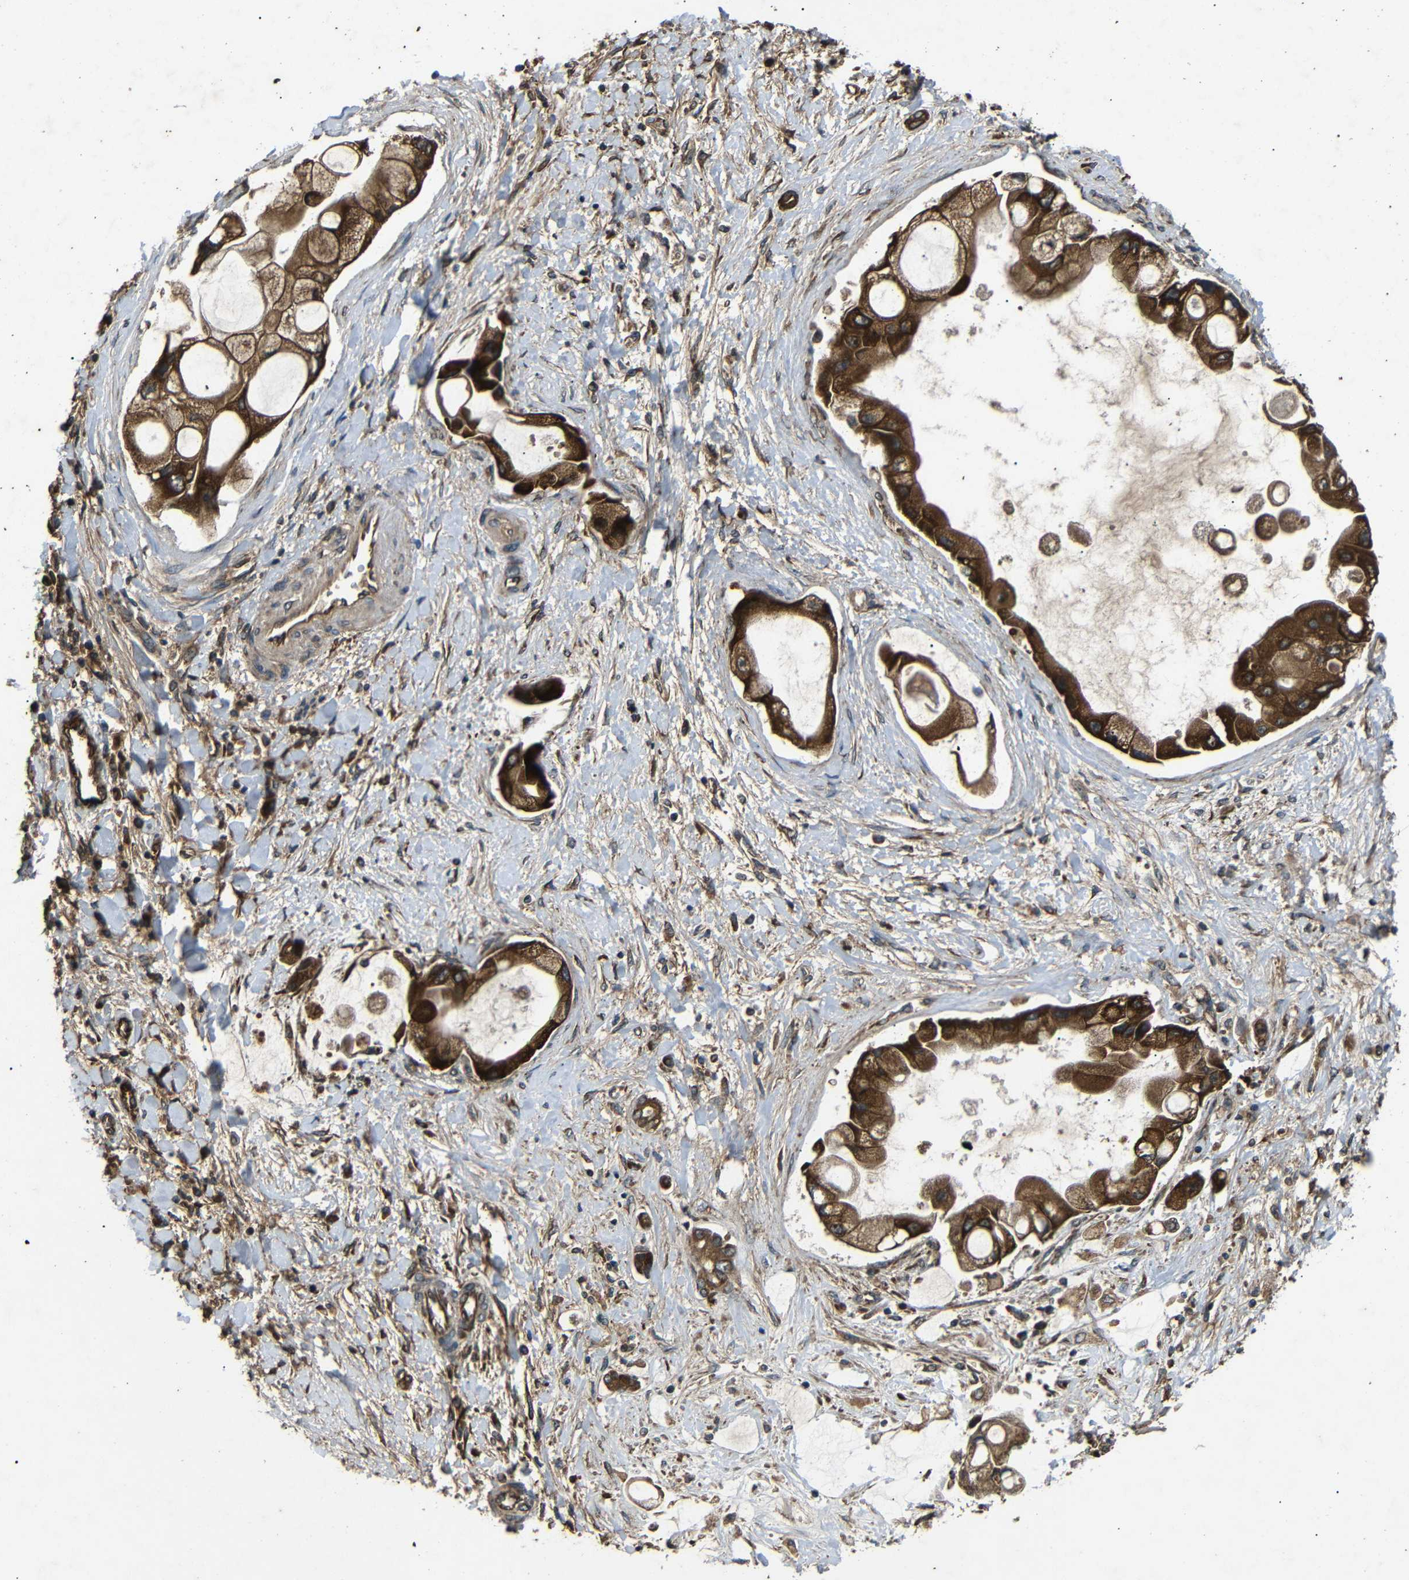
{"staining": {"intensity": "strong", "quantity": ">75%", "location": "cytoplasmic/membranous"}, "tissue": "liver cancer", "cell_type": "Tumor cells", "image_type": "cancer", "snomed": [{"axis": "morphology", "description": "Cholangiocarcinoma"}, {"axis": "topography", "description": "Liver"}], "caption": "A histopathology image of cholangiocarcinoma (liver) stained for a protein shows strong cytoplasmic/membranous brown staining in tumor cells.", "gene": "TRPC1", "patient": {"sex": "male", "age": 50}}